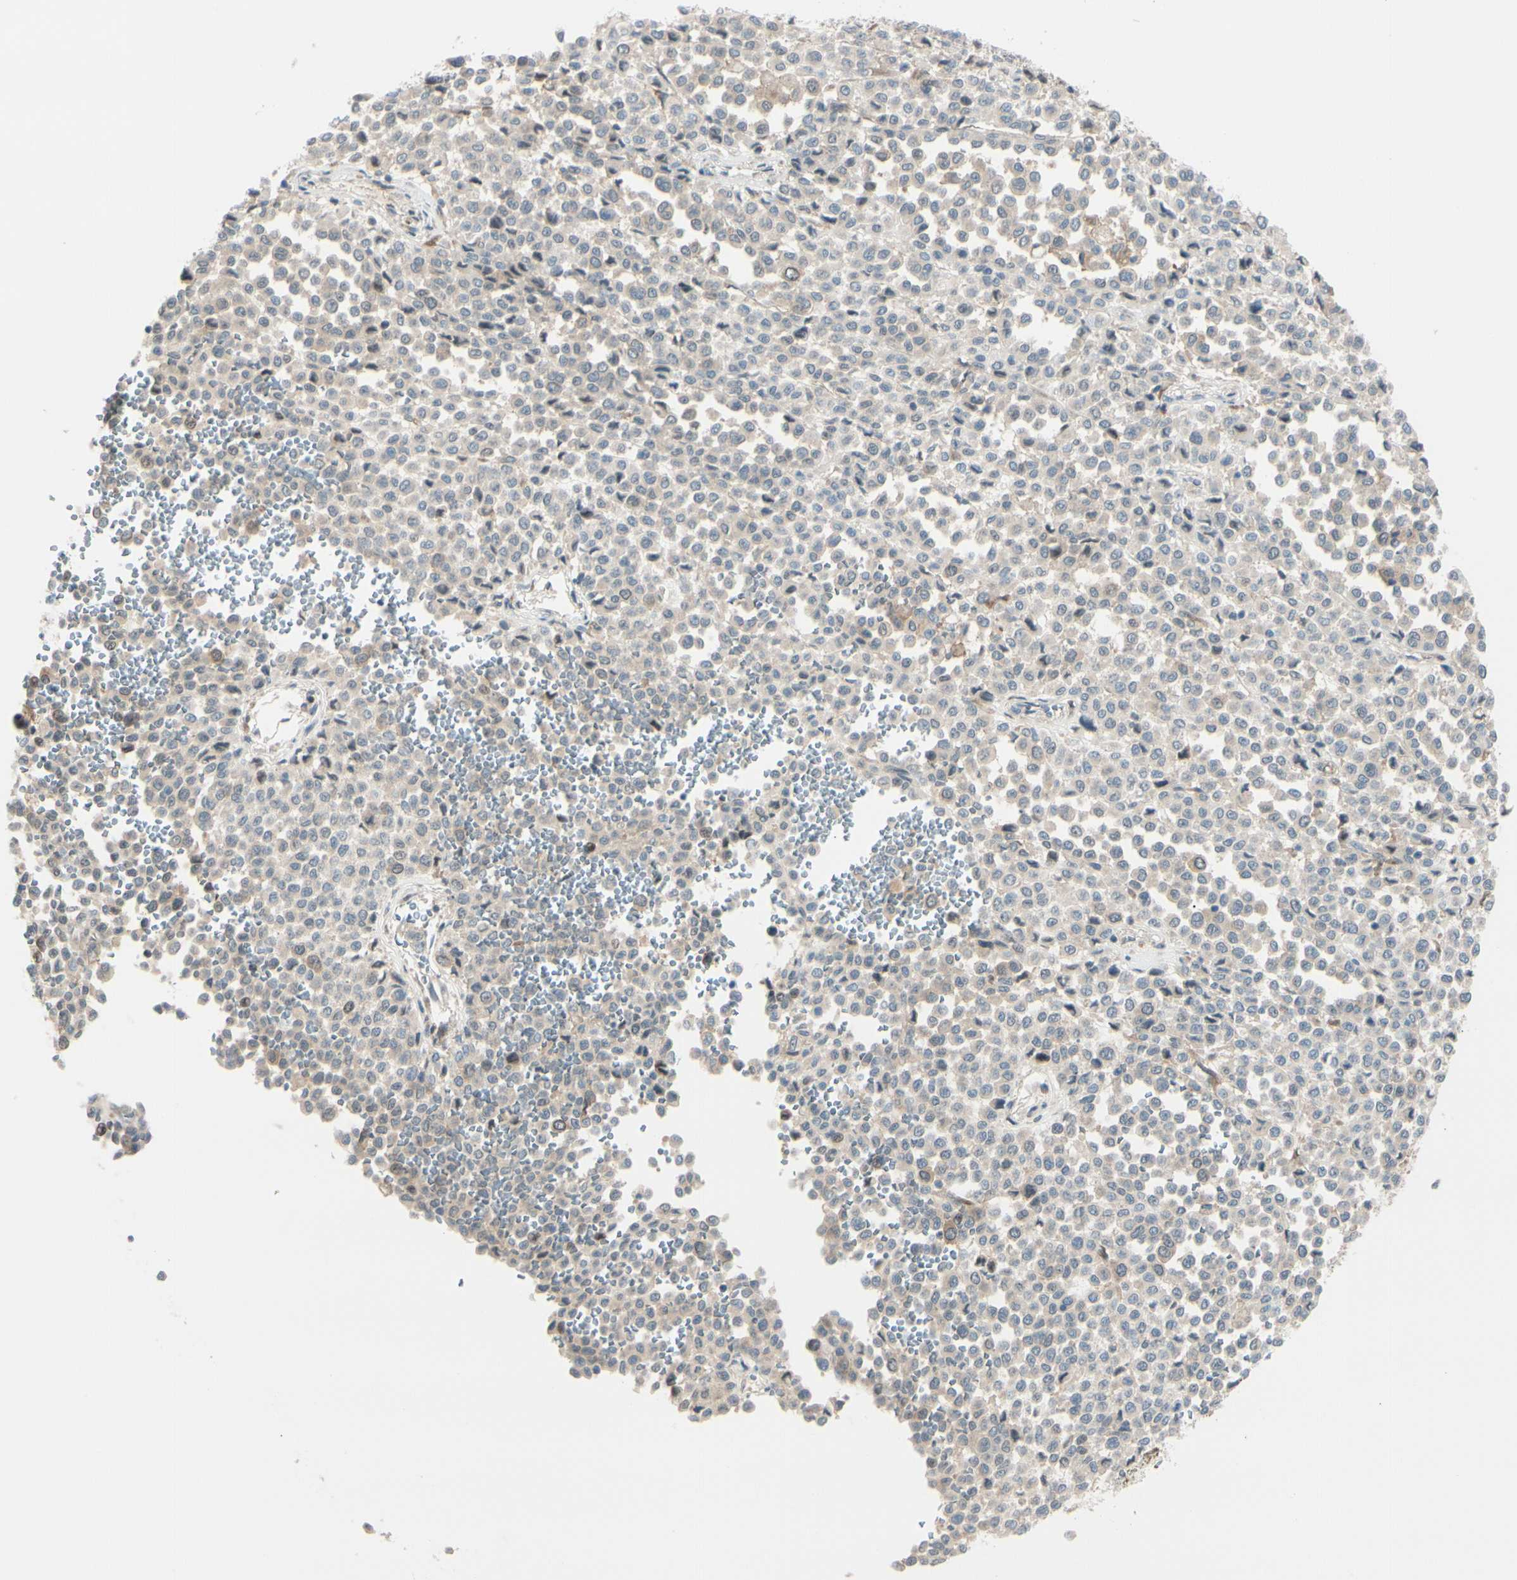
{"staining": {"intensity": "weak", "quantity": "<25%", "location": "cytoplasmic/membranous"}, "tissue": "melanoma", "cell_type": "Tumor cells", "image_type": "cancer", "snomed": [{"axis": "morphology", "description": "Malignant melanoma, Metastatic site"}, {"axis": "topography", "description": "Pancreas"}], "caption": "This histopathology image is of malignant melanoma (metastatic site) stained with immunohistochemistry (IHC) to label a protein in brown with the nuclei are counter-stained blue. There is no positivity in tumor cells. (DAB (3,3'-diaminobenzidine) IHC with hematoxylin counter stain).", "gene": "PTTG1", "patient": {"sex": "female", "age": 30}}